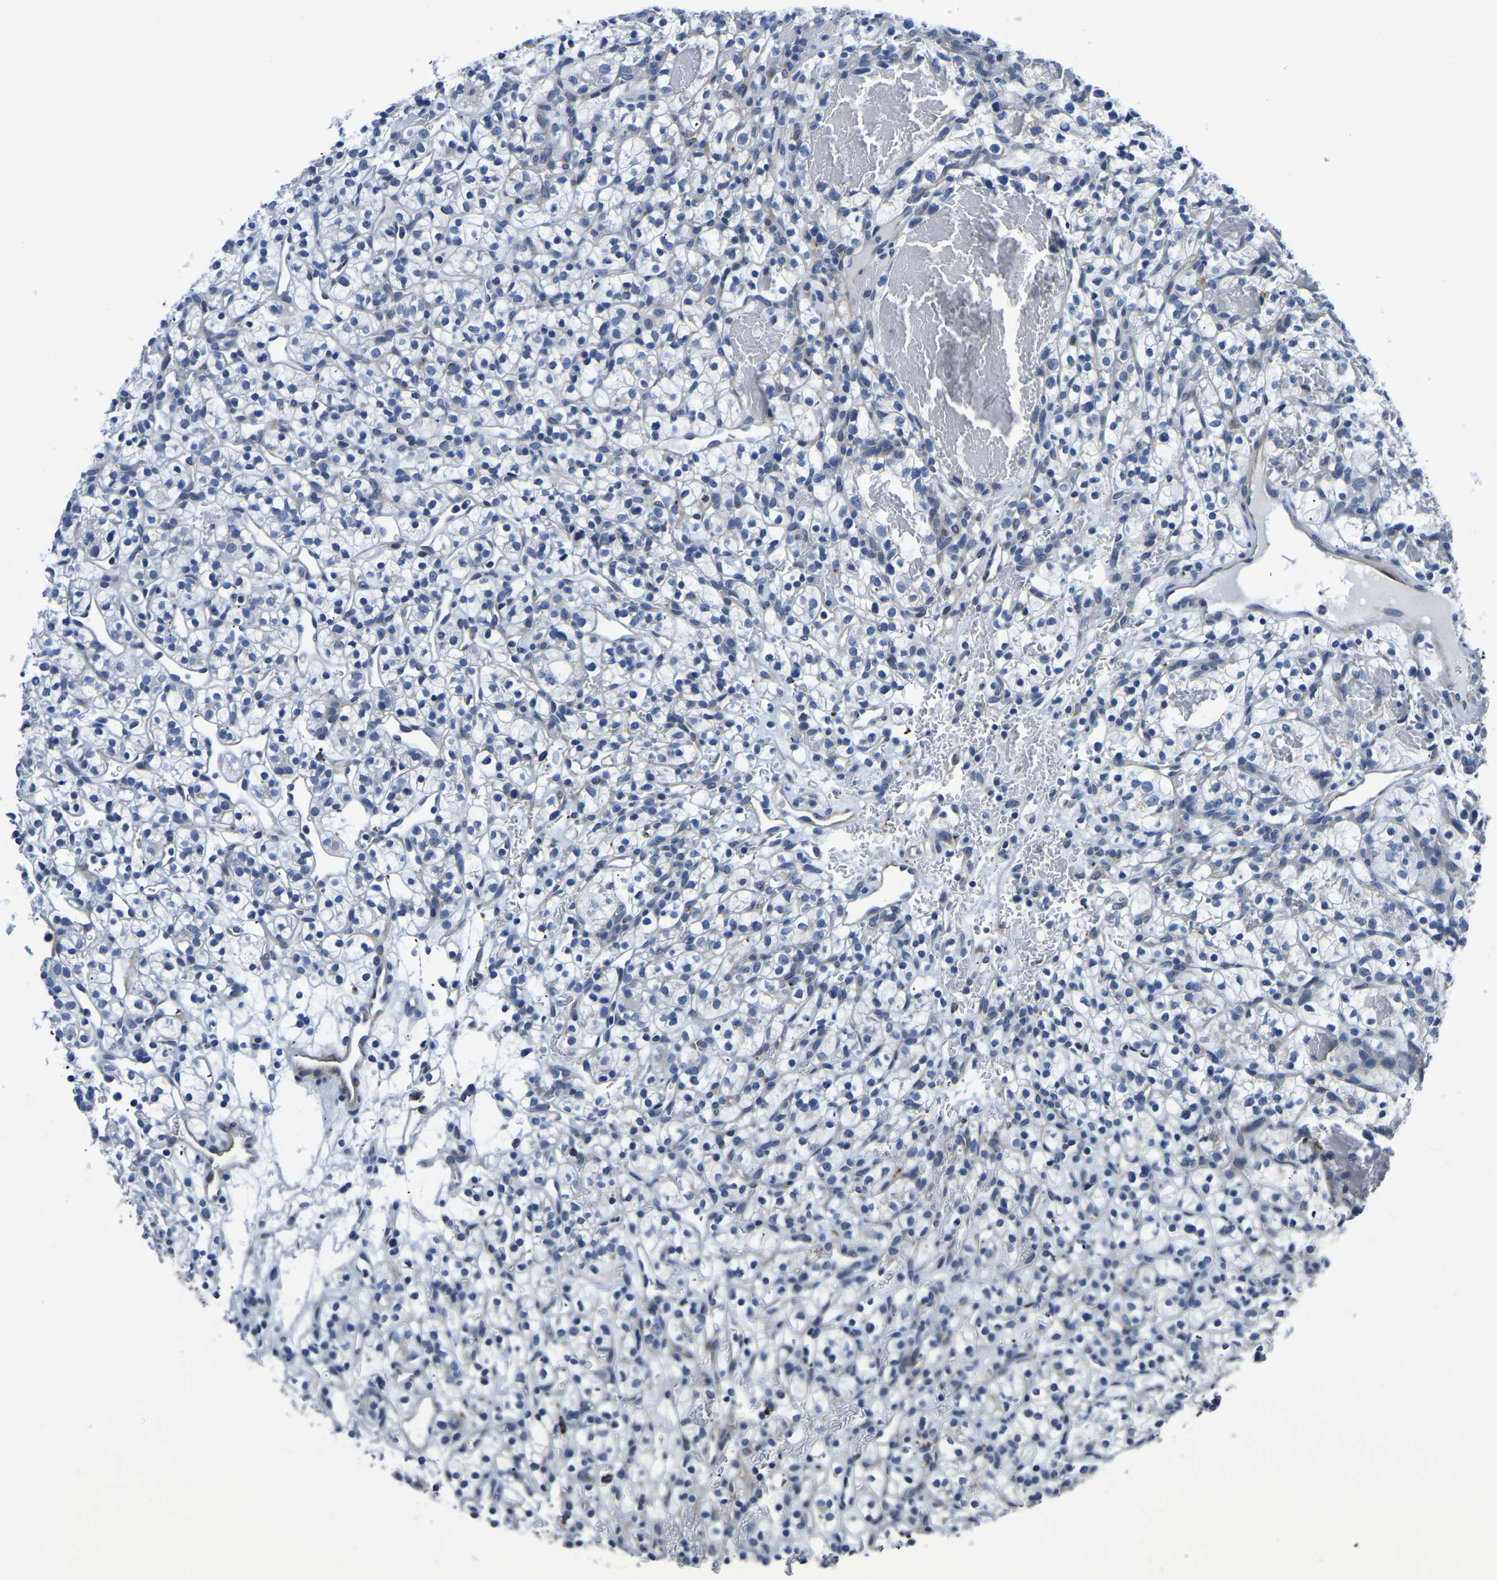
{"staining": {"intensity": "negative", "quantity": "none", "location": "none"}, "tissue": "renal cancer", "cell_type": "Tumor cells", "image_type": "cancer", "snomed": [{"axis": "morphology", "description": "Adenocarcinoma, NOS"}, {"axis": "topography", "description": "Kidney"}], "caption": "The immunohistochemistry (IHC) photomicrograph has no significant positivity in tumor cells of renal cancer (adenocarcinoma) tissue.", "gene": "PDLIM7", "patient": {"sex": "female", "age": 57}}